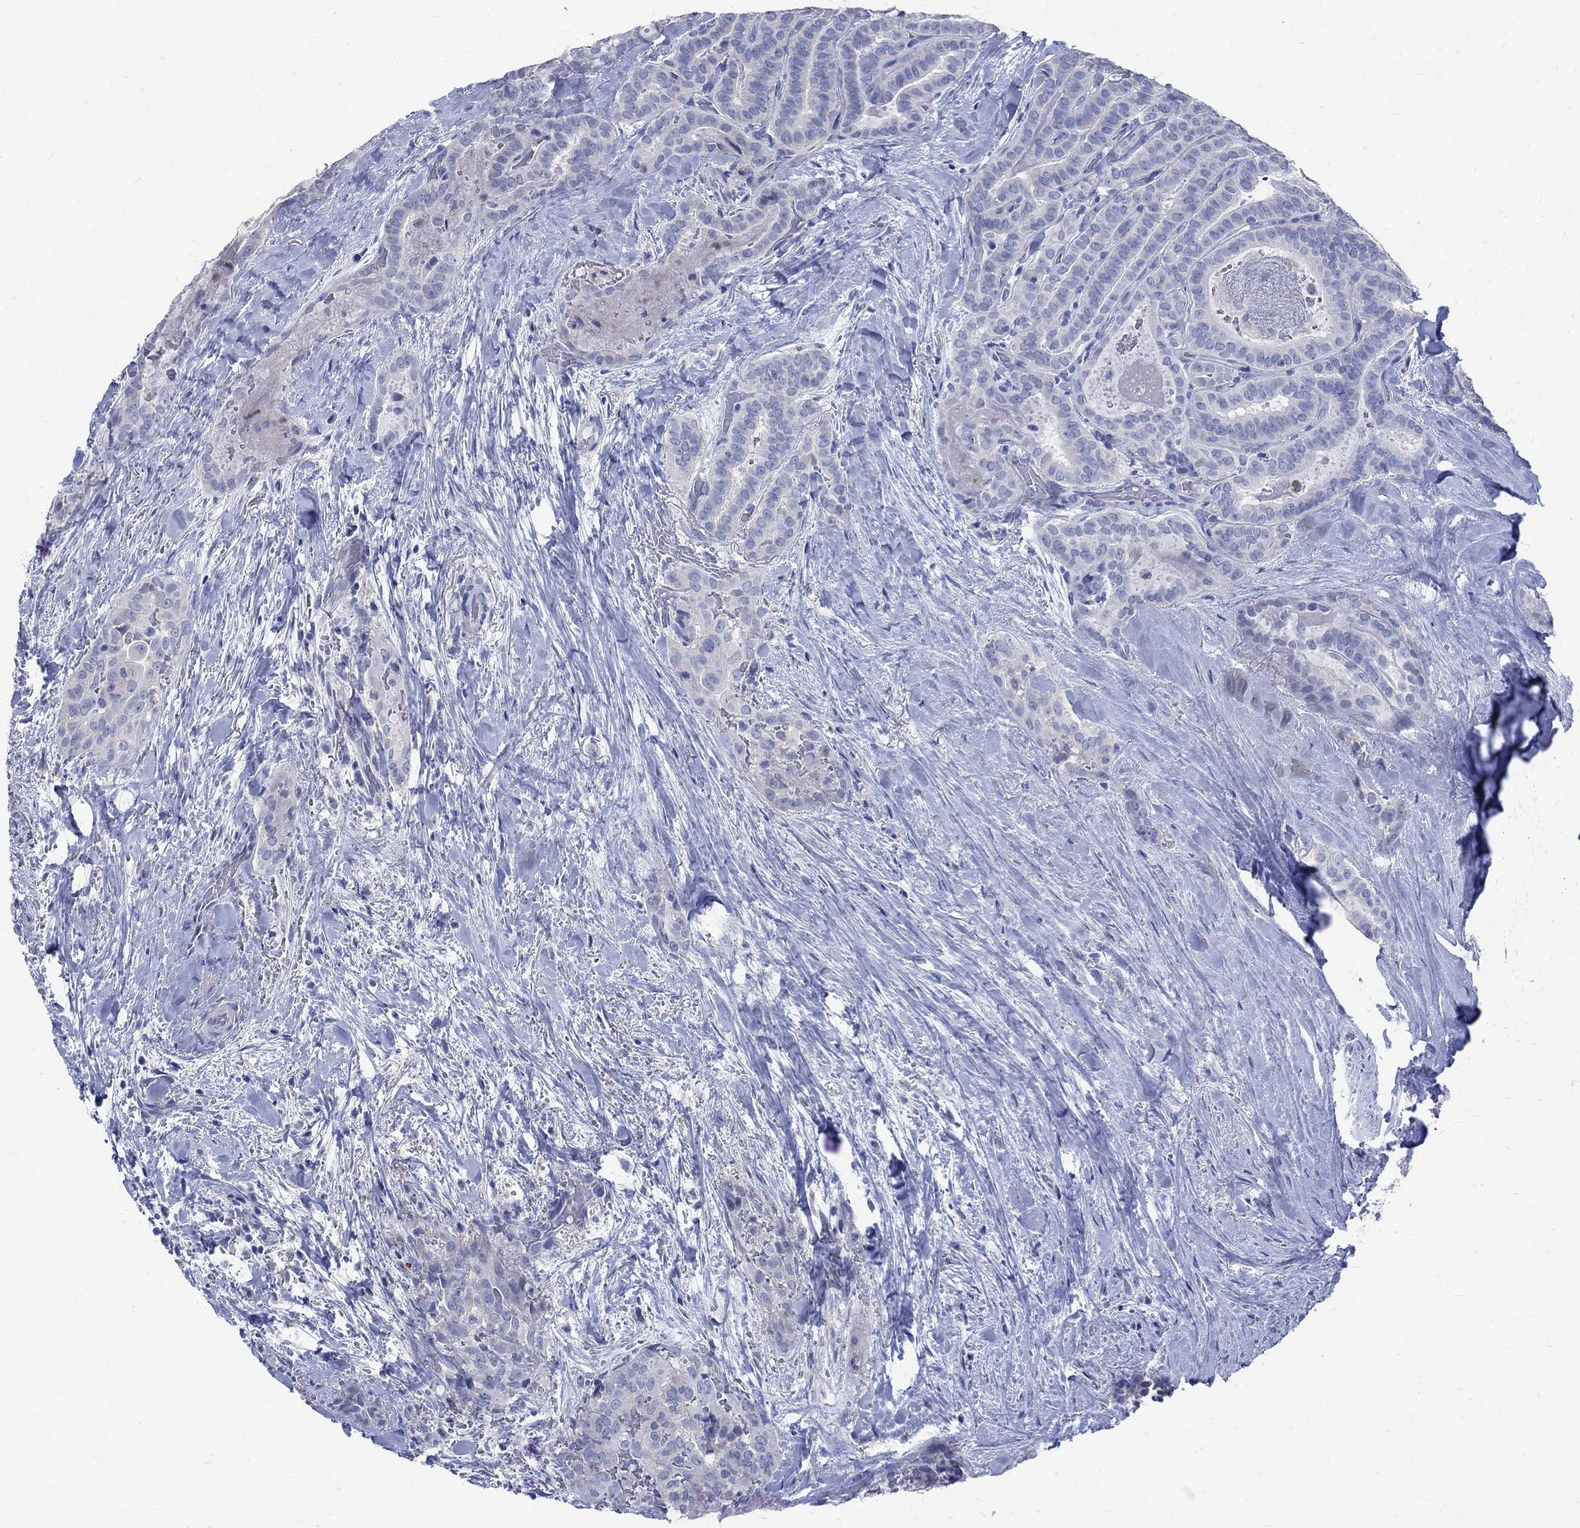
{"staining": {"intensity": "negative", "quantity": "none", "location": "none"}, "tissue": "thyroid cancer", "cell_type": "Tumor cells", "image_type": "cancer", "snomed": [{"axis": "morphology", "description": "Papillary adenocarcinoma, NOS"}, {"axis": "topography", "description": "Thyroid gland"}], "caption": "Tumor cells show no significant protein expression in thyroid papillary adenocarcinoma.", "gene": "MAGEB6", "patient": {"sex": "female", "age": 39}}